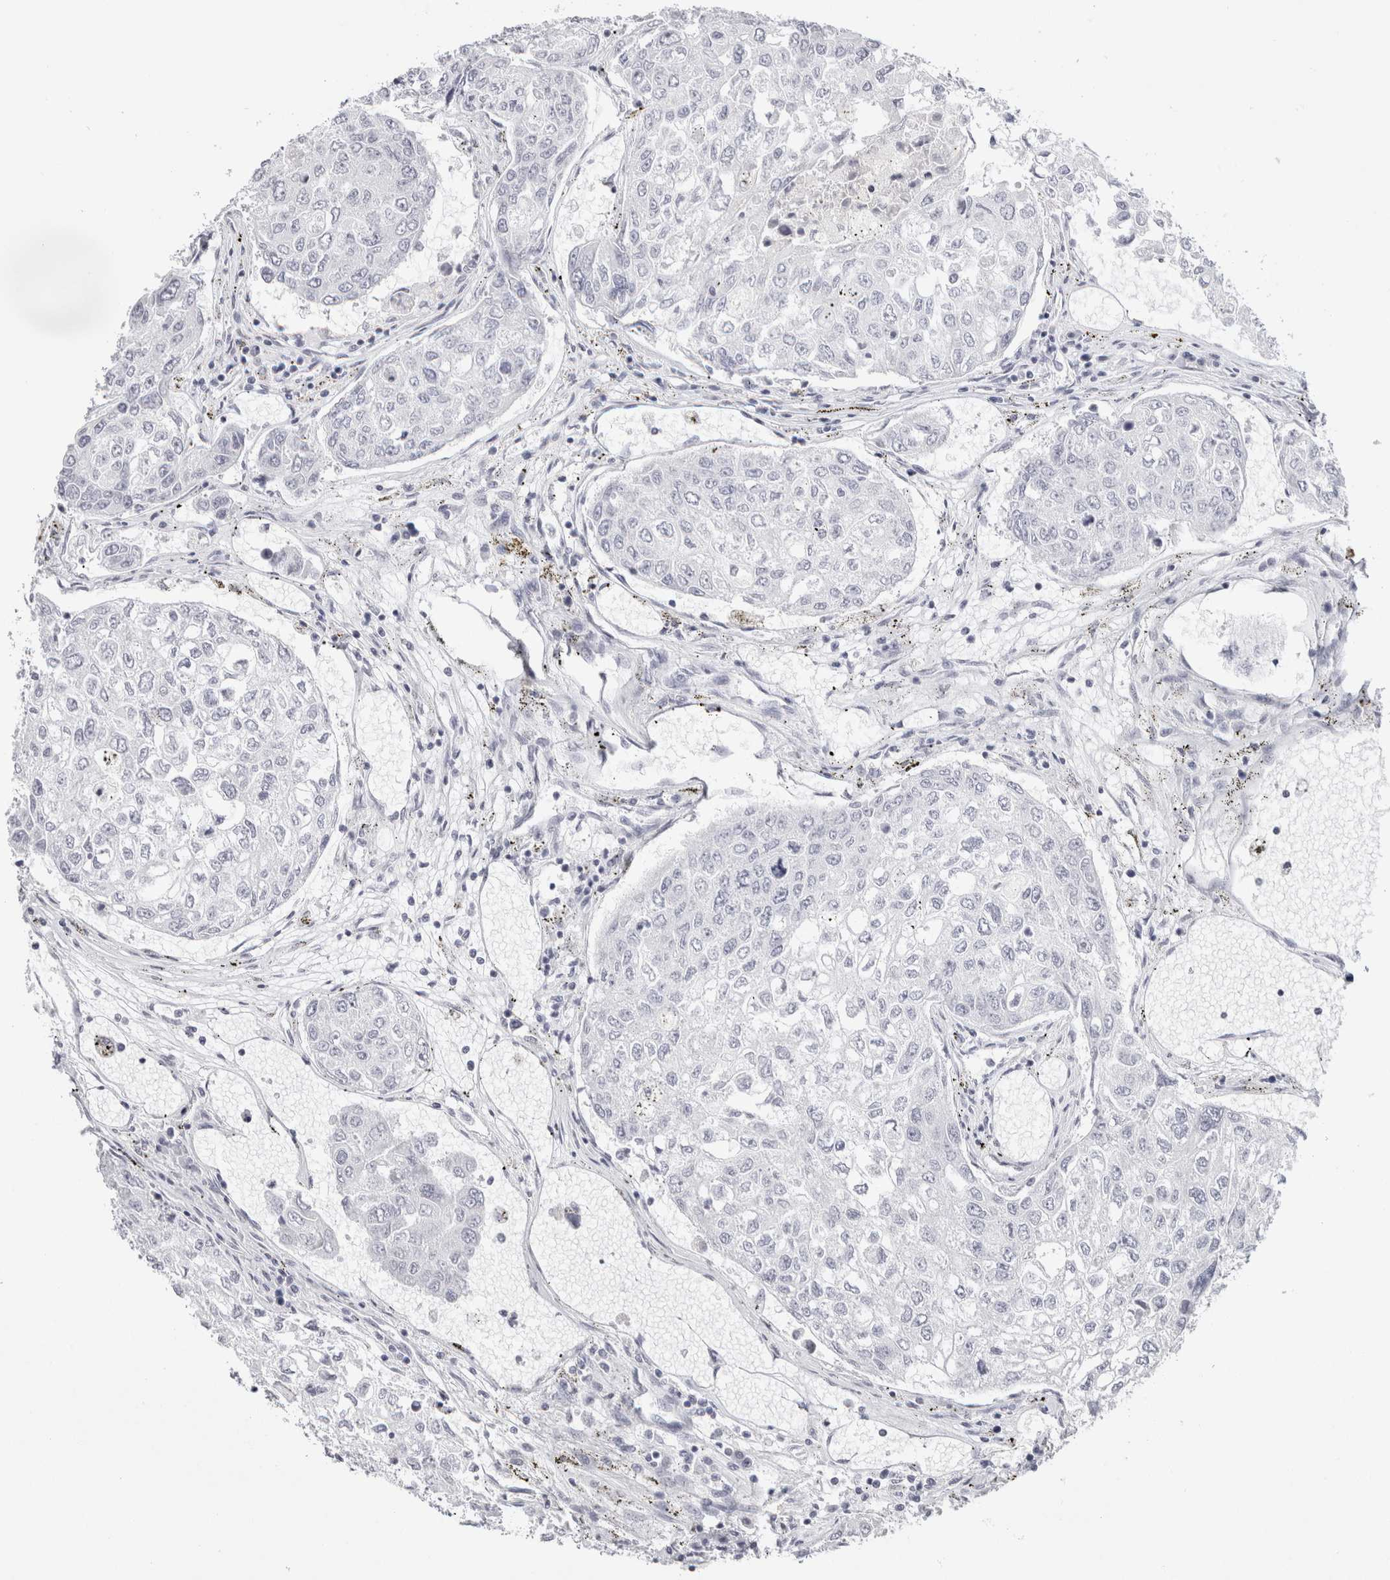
{"staining": {"intensity": "negative", "quantity": "none", "location": "none"}, "tissue": "urothelial cancer", "cell_type": "Tumor cells", "image_type": "cancer", "snomed": [{"axis": "morphology", "description": "Urothelial carcinoma, High grade"}, {"axis": "topography", "description": "Lymph node"}, {"axis": "topography", "description": "Urinary bladder"}], "caption": "This is an immunohistochemistry photomicrograph of urothelial carcinoma (high-grade). There is no expression in tumor cells.", "gene": "GARIN1A", "patient": {"sex": "male", "age": 51}}